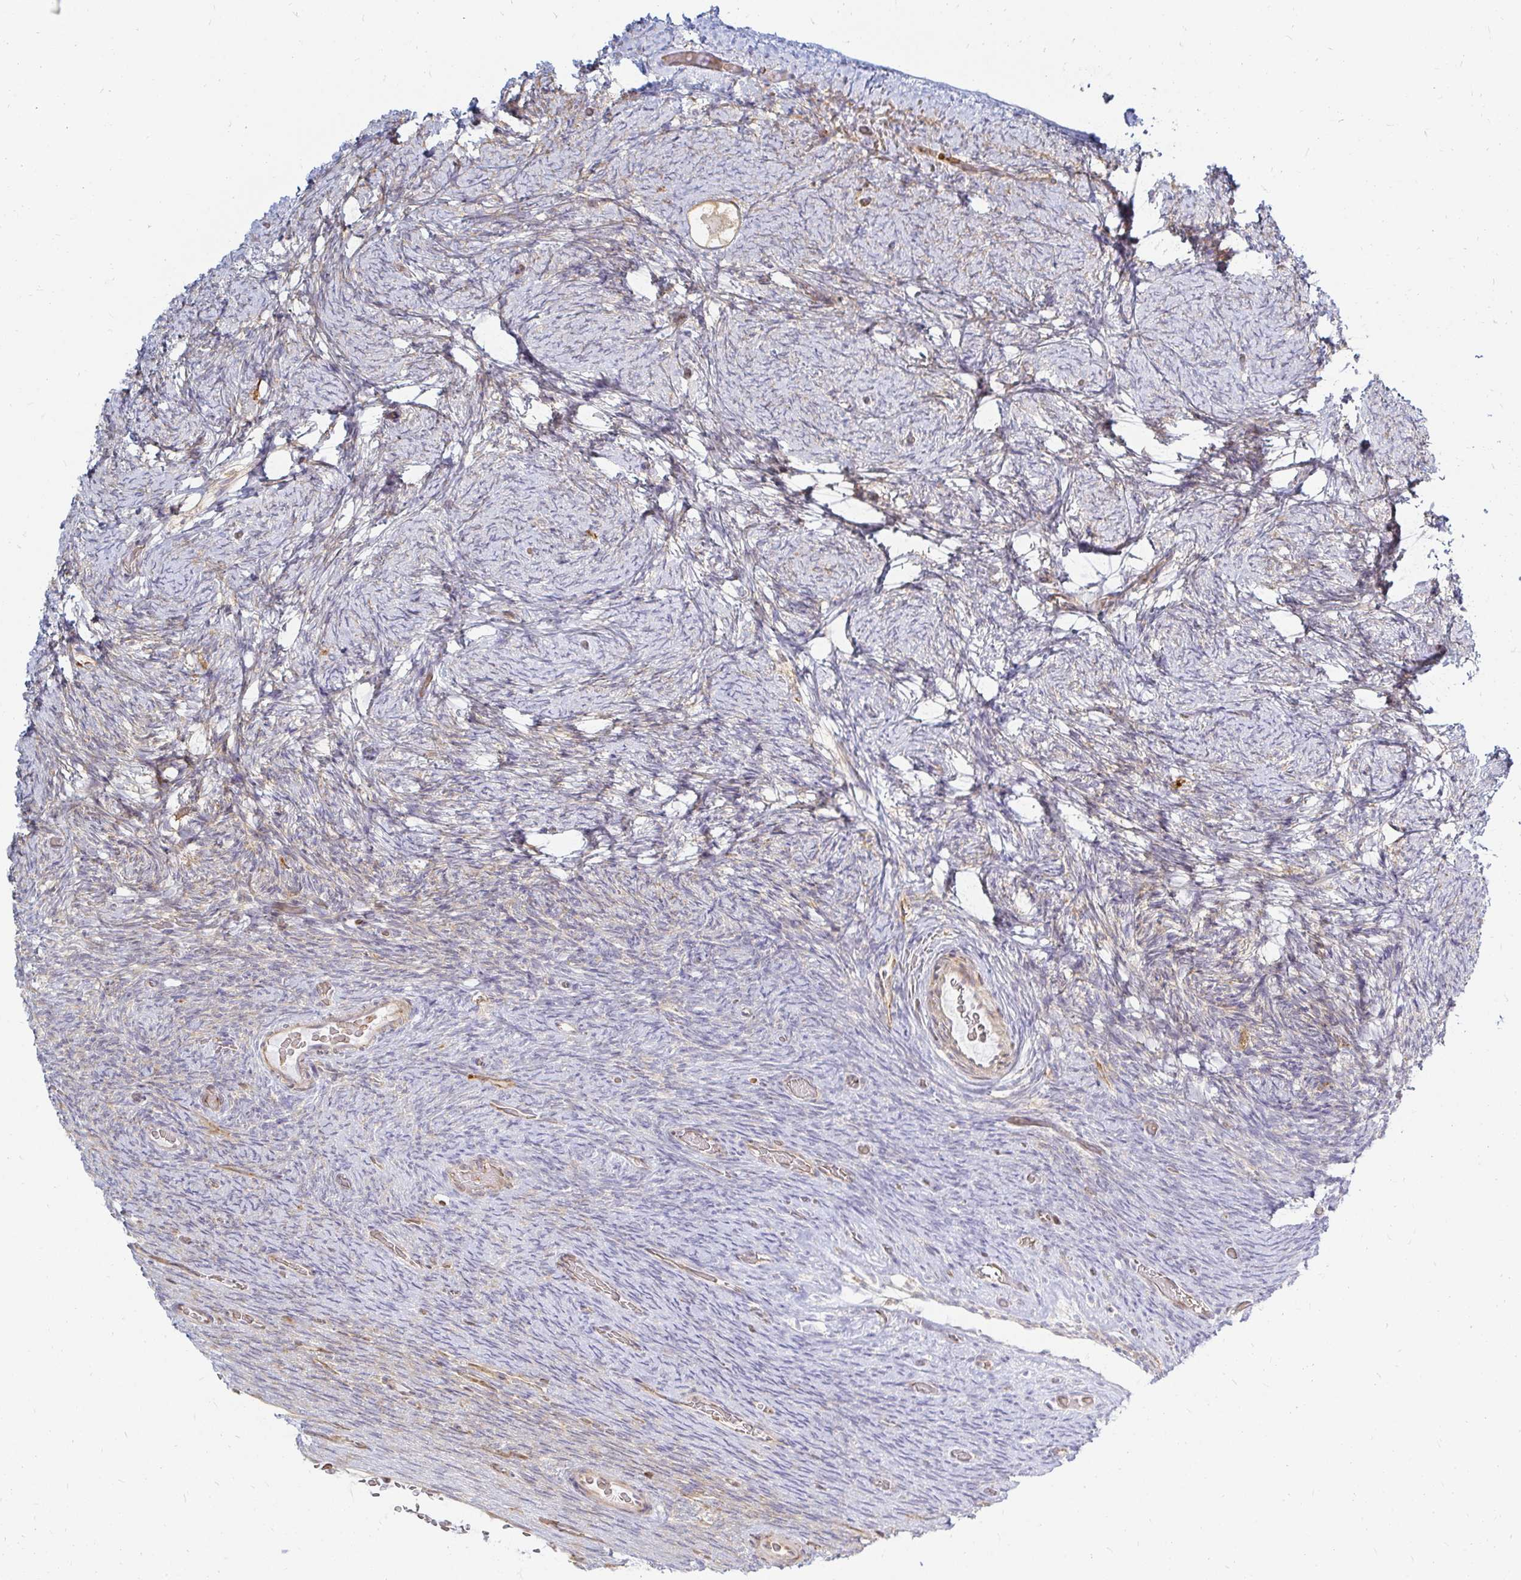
{"staining": {"intensity": "weak", "quantity": ">75%", "location": "cytoplasmic/membranous"}, "tissue": "ovary", "cell_type": "Follicle cells", "image_type": "normal", "snomed": [{"axis": "morphology", "description": "Normal tissue, NOS"}, {"axis": "topography", "description": "Ovary"}], "caption": "Brown immunohistochemical staining in benign human ovary displays weak cytoplasmic/membranous positivity in approximately >75% of follicle cells.", "gene": "CAST", "patient": {"sex": "female", "age": 34}}